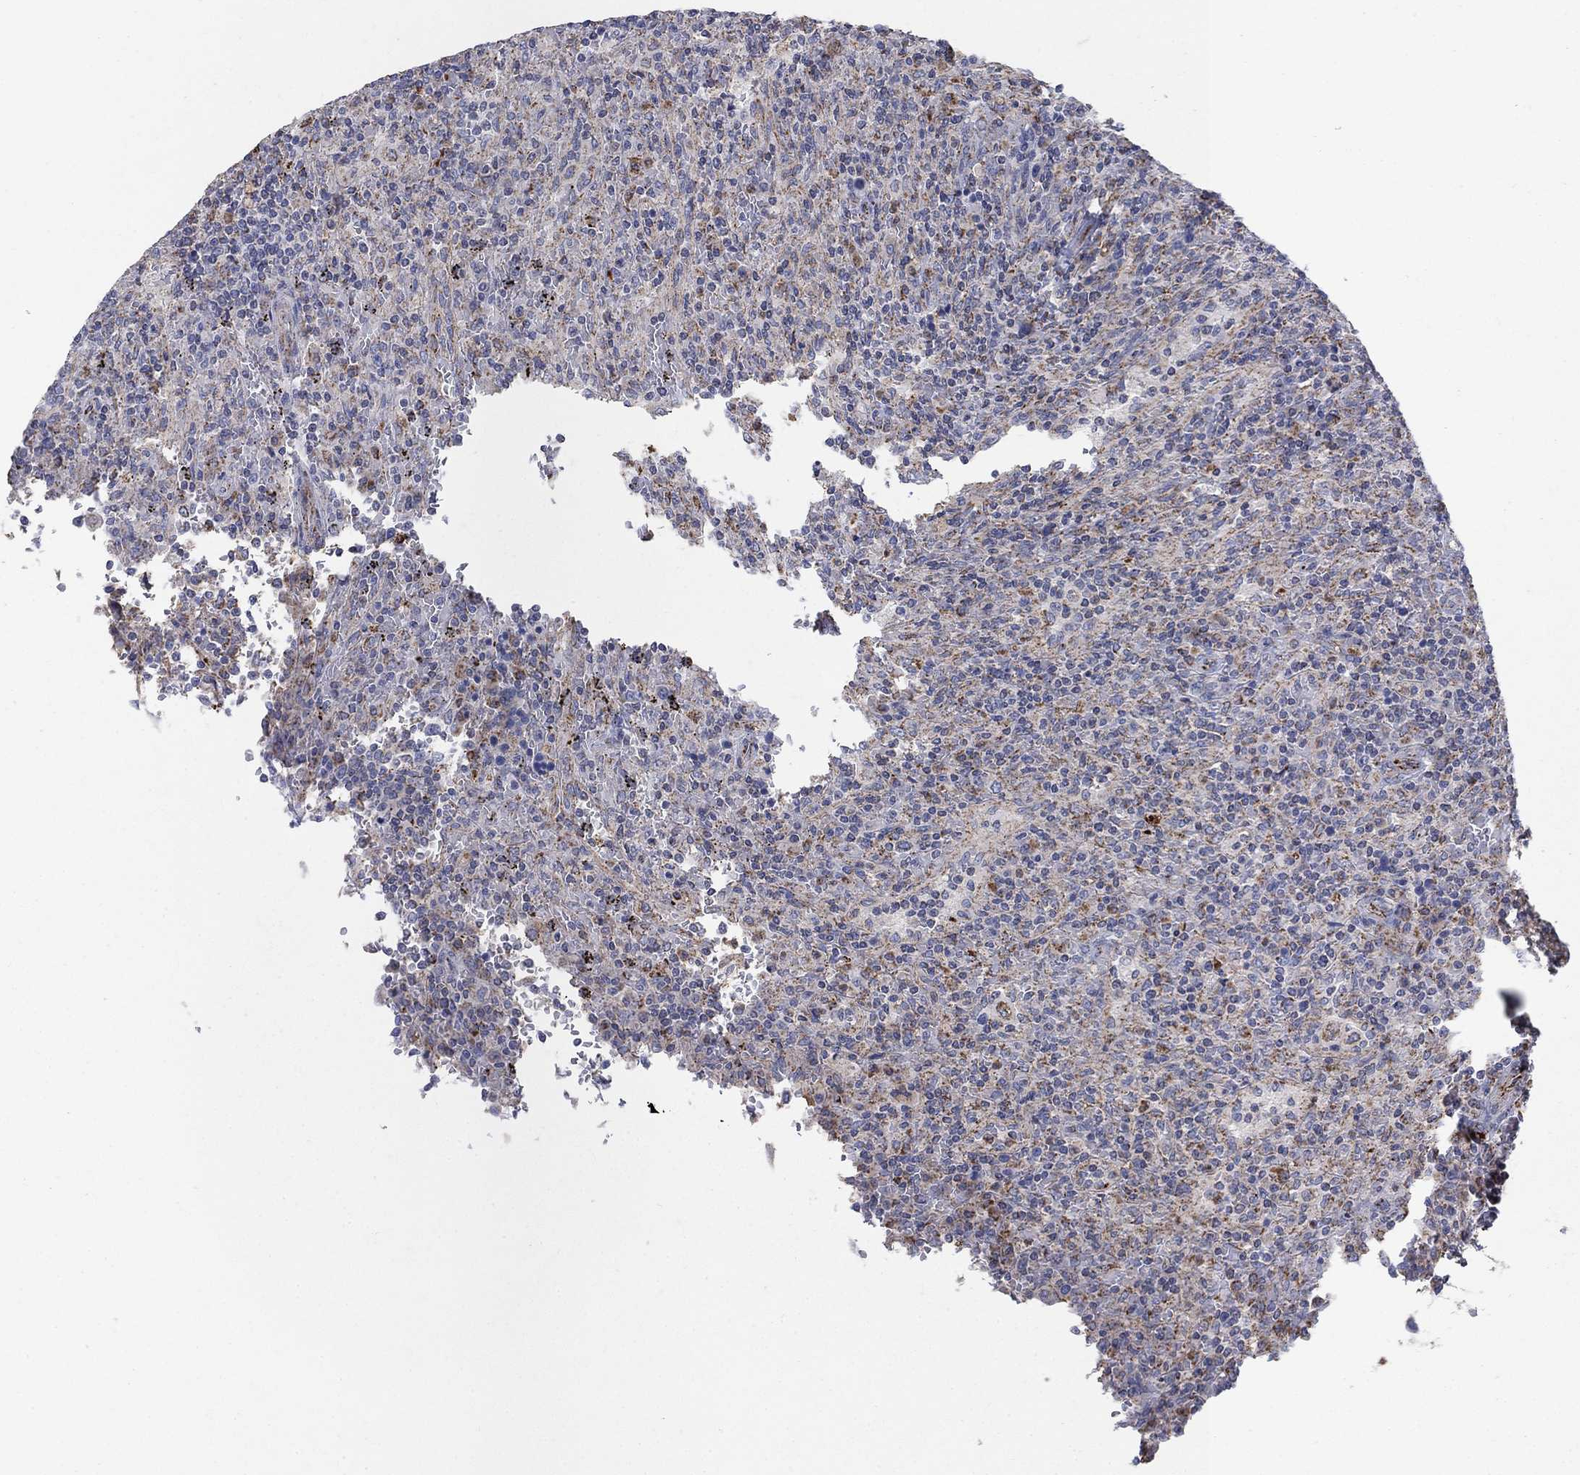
{"staining": {"intensity": "strong", "quantity": "<25%", "location": "cytoplasmic/membranous"}, "tissue": "lymphoma", "cell_type": "Tumor cells", "image_type": "cancer", "snomed": [{"axis": "morphology", "description": "Malignant lymphoma, non-Hodgkin's type, Low grade"}, {"axis": "topography", "description": "Spleen"}], "caption": "Malignant lymphoma, non-Hodgkin's type (low-grade) stained with DAB (3,3'-diaminobenzidine) immunohistochemistry shows medium levels of strong cytoplasmic/membranous positivity in about <25% of tumor cells. (Stains: DAB (3,3'-diaminobenzidine) in brown, nuclei in blue, Microscopy: brightfield microscopy at high magnification).", "gene": "PNPLA2", "patient": {"sex": "male", "age": 62}}